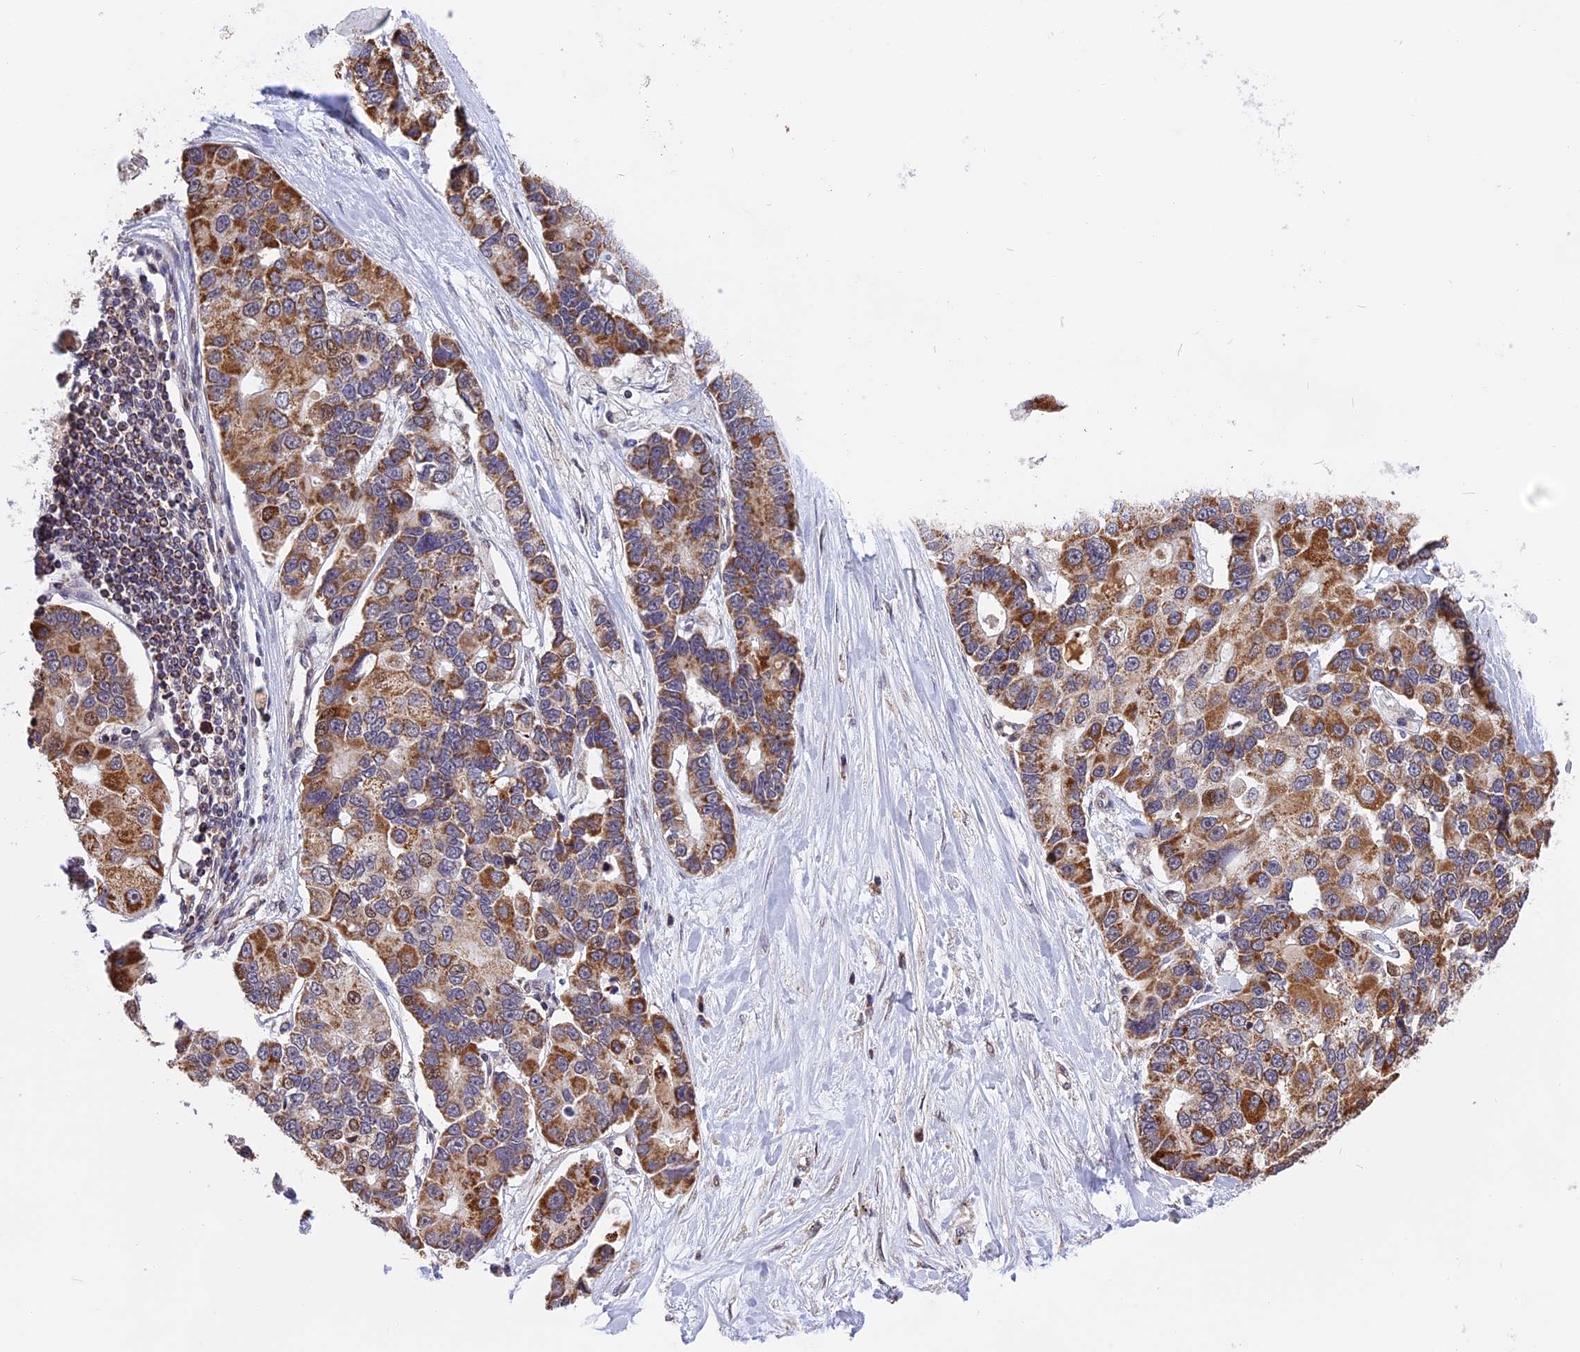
{"staining": {"intensity": "strong", "quantity": "25%-75%", "location": "cytoplasmic/membranous"}, "tissue": "lung cancer", "cell_type": "Tumor cells", "image_type": "cancer", "snomed": [{"axis": "morphology", "description": "Adenocarcinoma, NOS"}, {"axis": "topography", "description": "Lung"}], "caption": "The immunohistochemical stain labels strong cytoplasmic/membranous positivity in tumor cells of lung adenocarcinoma tissue. (DAB (3,3'-diaminobenzidine) IHC, brown staining for protein, blue staining for nuclei).", "gene": "RERGL", "patient": {"sex": "female", "age": 54}}